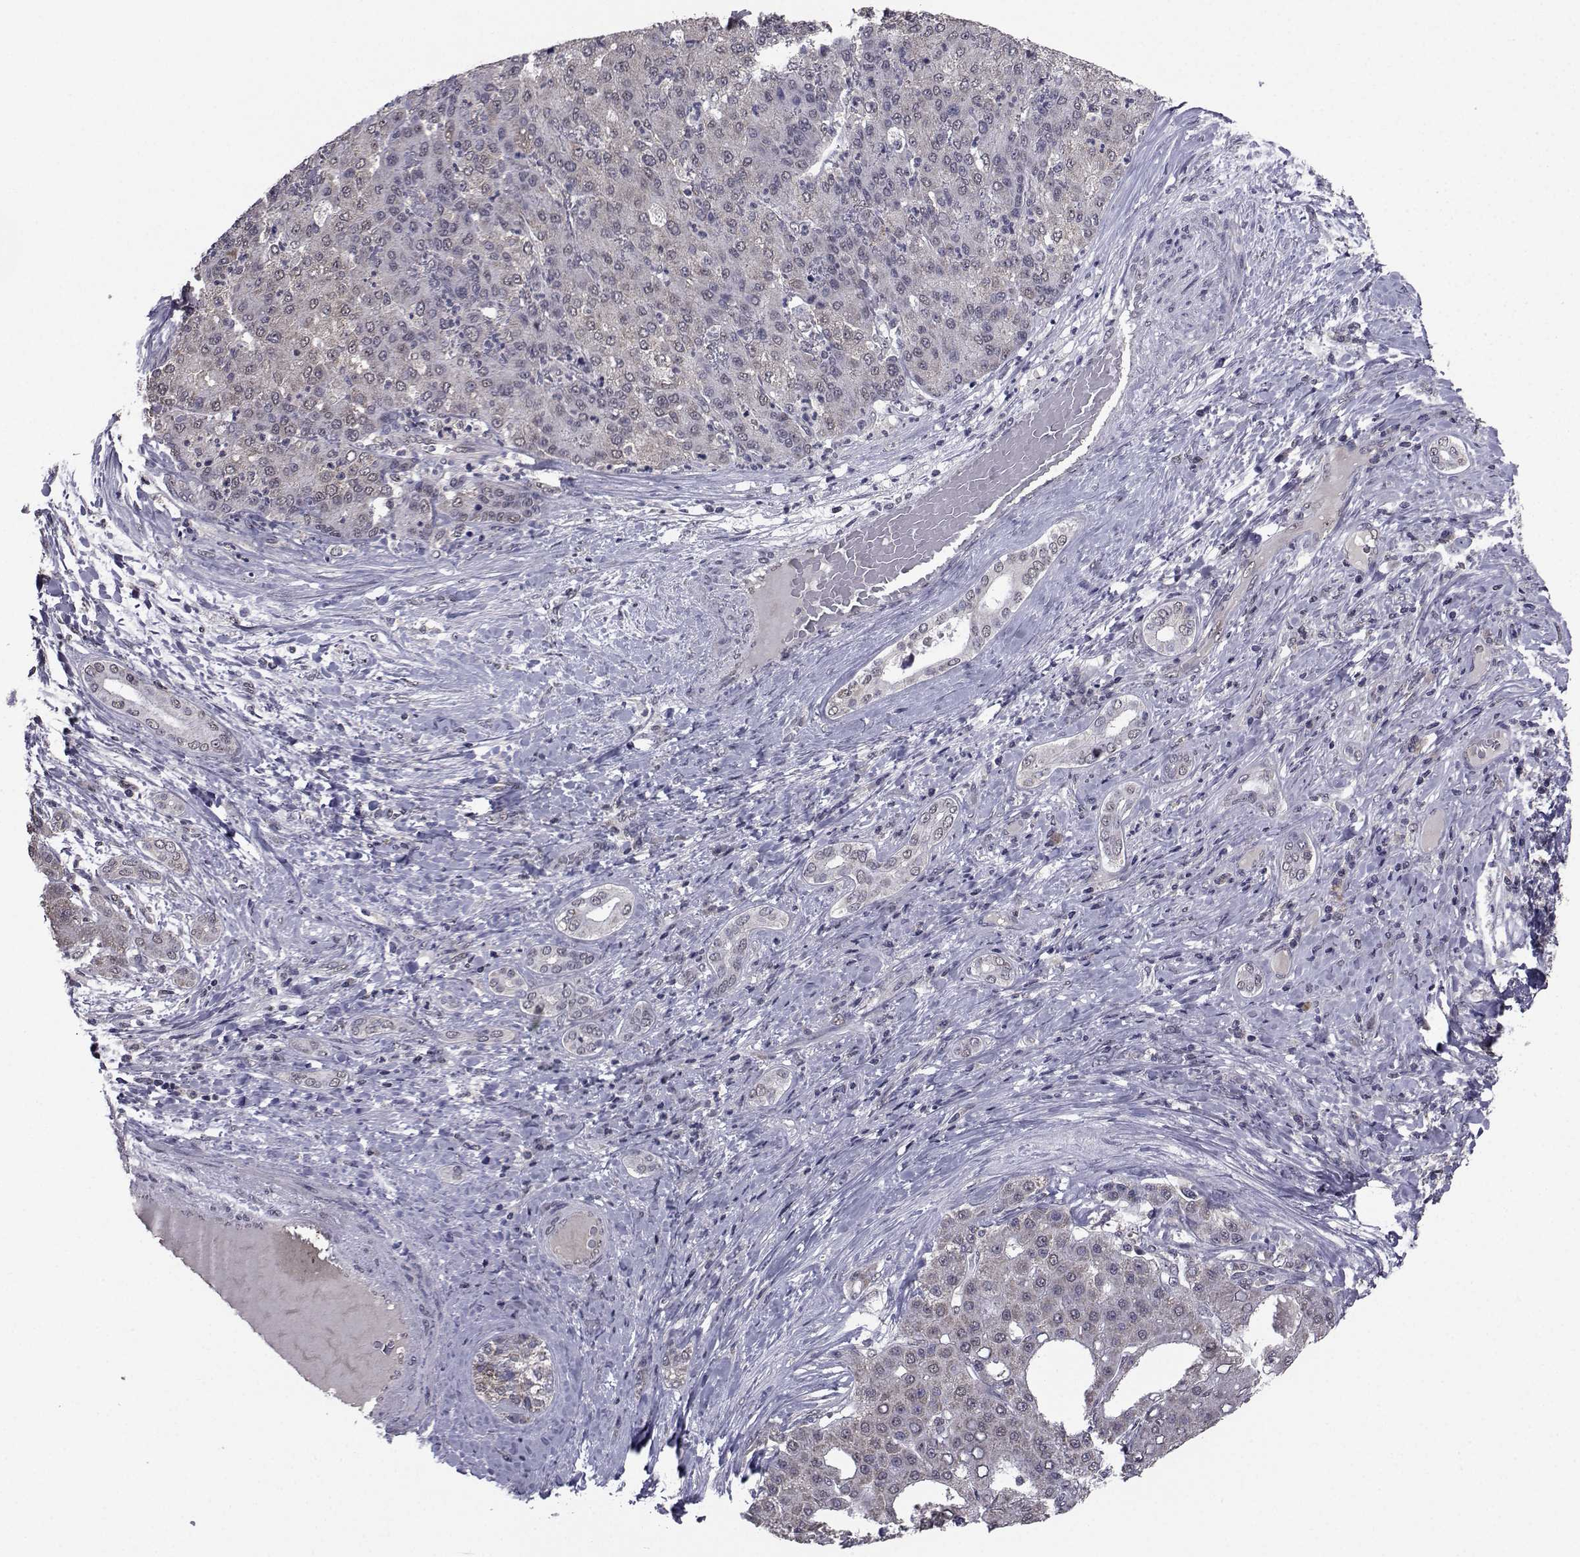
{"staining": {"intensity": "weak", "quantity": "<25%", "location": "cytoplasmic/membranous"}, "tissue": "liver cancer", "cell_type": "Tumor cells", "image_type": "cancer", "snomed": [{"axis": "morphology", "description": "Carcinoma, Hepatocellular, NOS"}, {"axis": "topography", "description": "Liver"}], "caption": "IHC photomicrograph of human hepatocellular carcinoma (liver) stained for a protein (brown), which exhibits no expression in tumor cells. (DAB (3,3'-diaminobenzidine) immunohistochemistry (IHC) visualized using brightfield microscopy, high magnification).", "gene": "CYP2S1", "patient": {"sex": "male", "age": 65}}